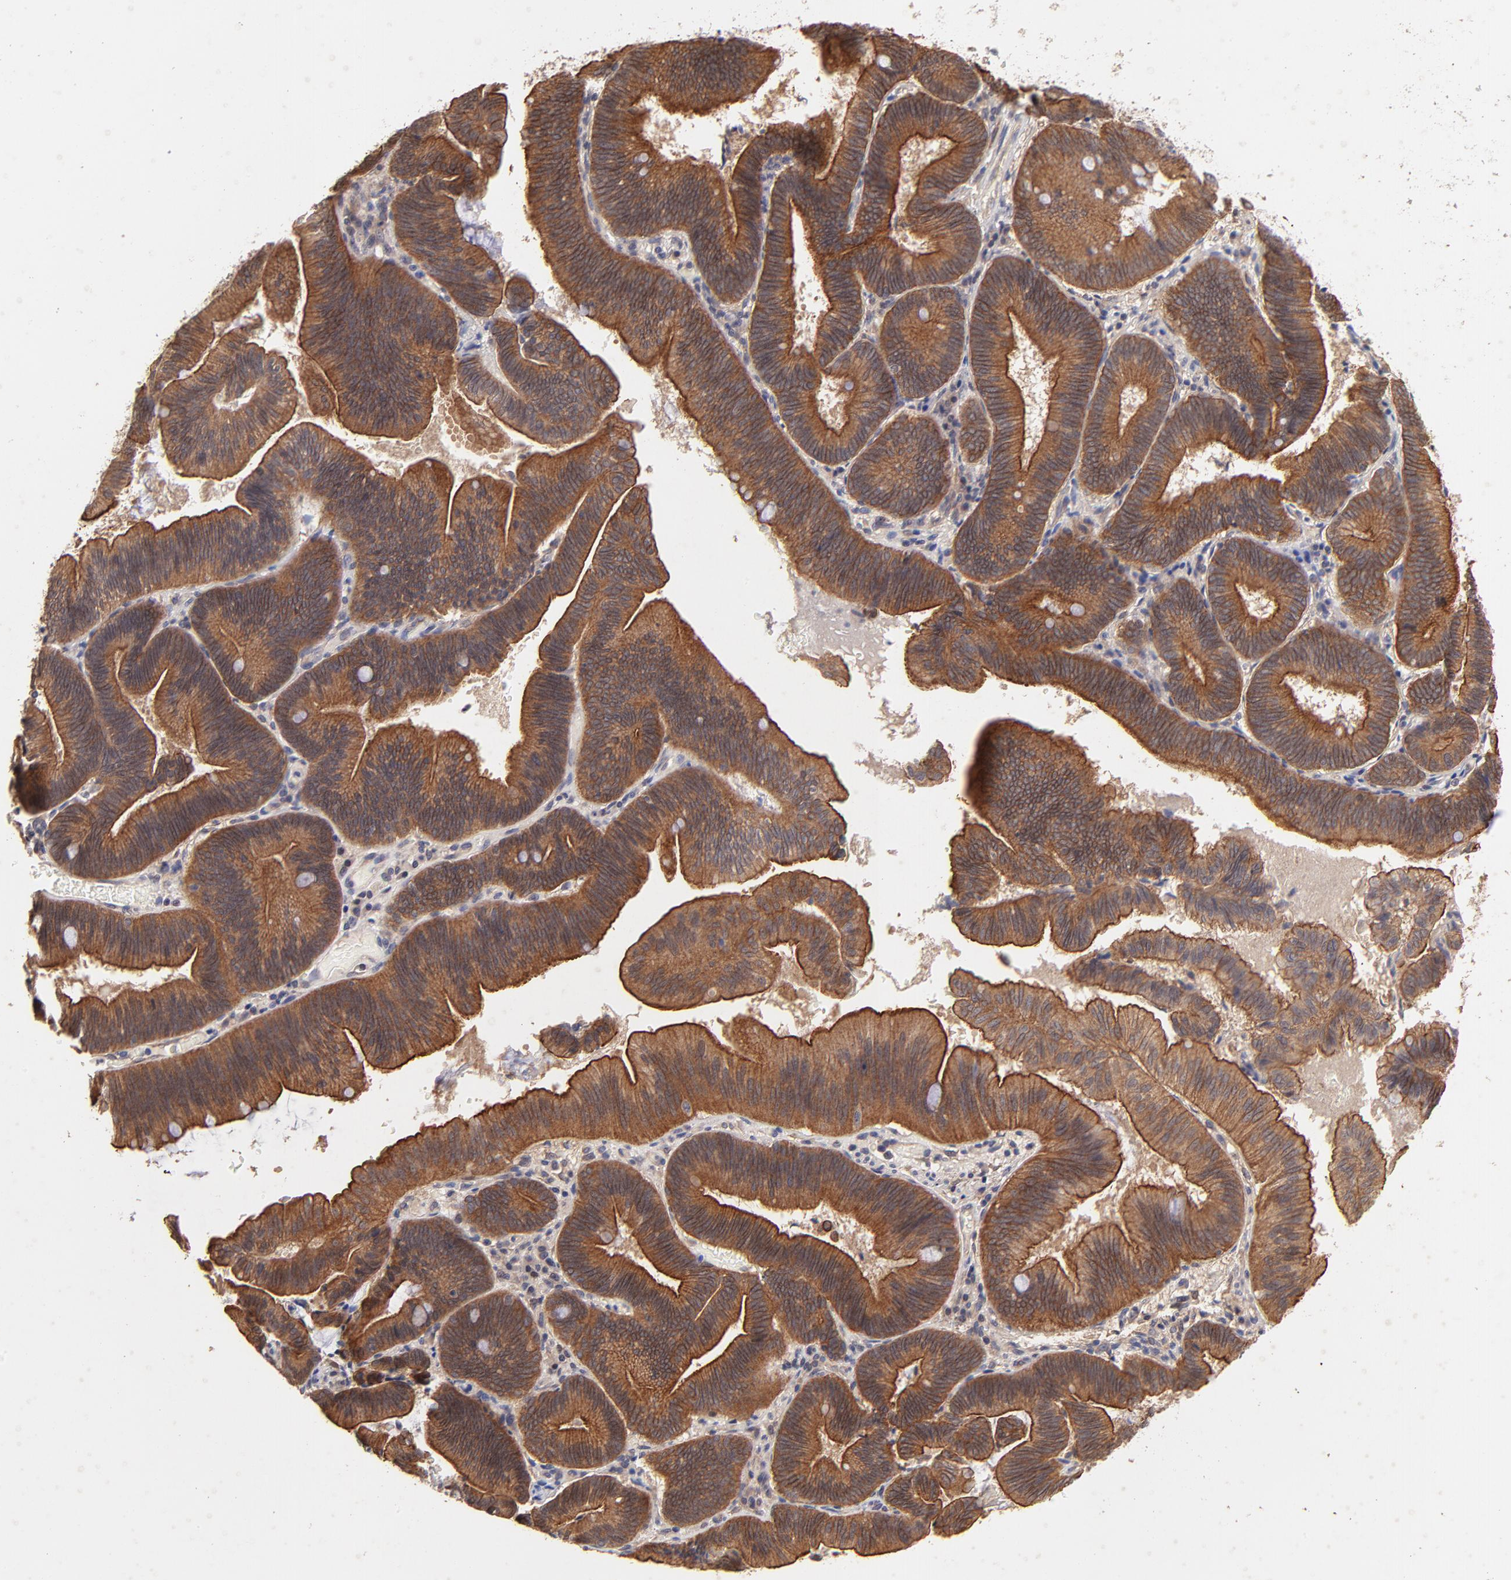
{"staining": {"intensity": "strong", "quantity": ">75%", "location": "cytoplasmic/membranous"}, "tissue": "pancreatic cancer", "cell_type": "Tumor cells", "image_type": "cancer", "snomed": [{"axis": "morphology", "description": "Adenocarcinoma, NOS"}, {"axis": "topography", "description": "Pancreas"}], "caption": "Immunohistochemistry (IHC) of human pancreatic adenocarcinoma reveals high levels of strong cytoplasmic/membranous positivity in approximately >75% of tumor cells.", "gene": "STAP2", "patient": {"sex": "male", "age": 82}}